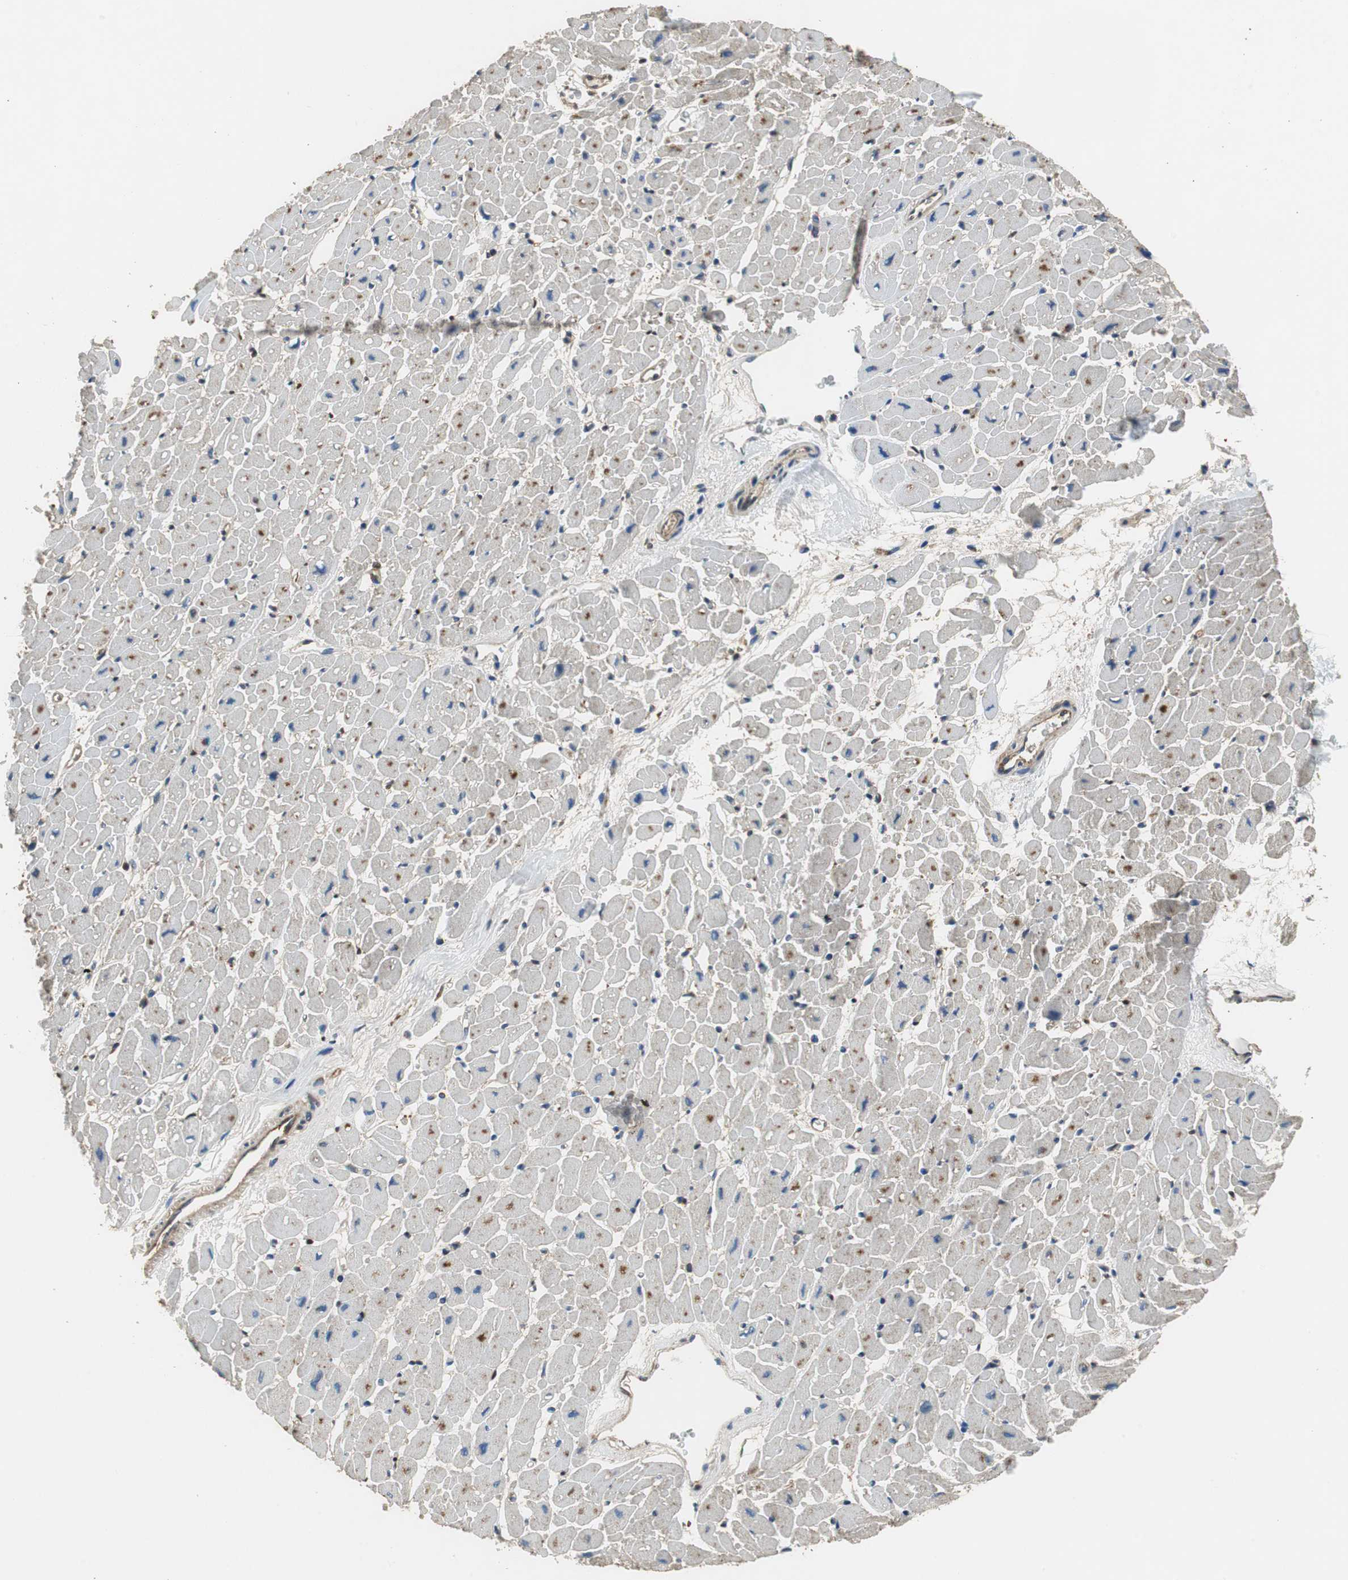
{"staining": {"intensity": "moderate", "quantity": "25%-75%", "location": "cytoplasmic/membranous"}, "tissue": "heart muscle", "cell_type": "Cardiomyocytes", "image_type": "normal", "snomed": [{"axis": "morphology", "description": "Normal tissue, NOS"}, {"axis": "topography", "description": "Heart"}], "caption": "Brown immunohistochemical staining in benign human heart muscle exhibits moderate cytoplasmic/membranous positivity in approximately 25%-75% of cardiomyocytes. (Brightfield microscopy of DAB IHC at high magnification).", "gene": "GSTK1", "patient": {"sex": "male", "age": 45}}